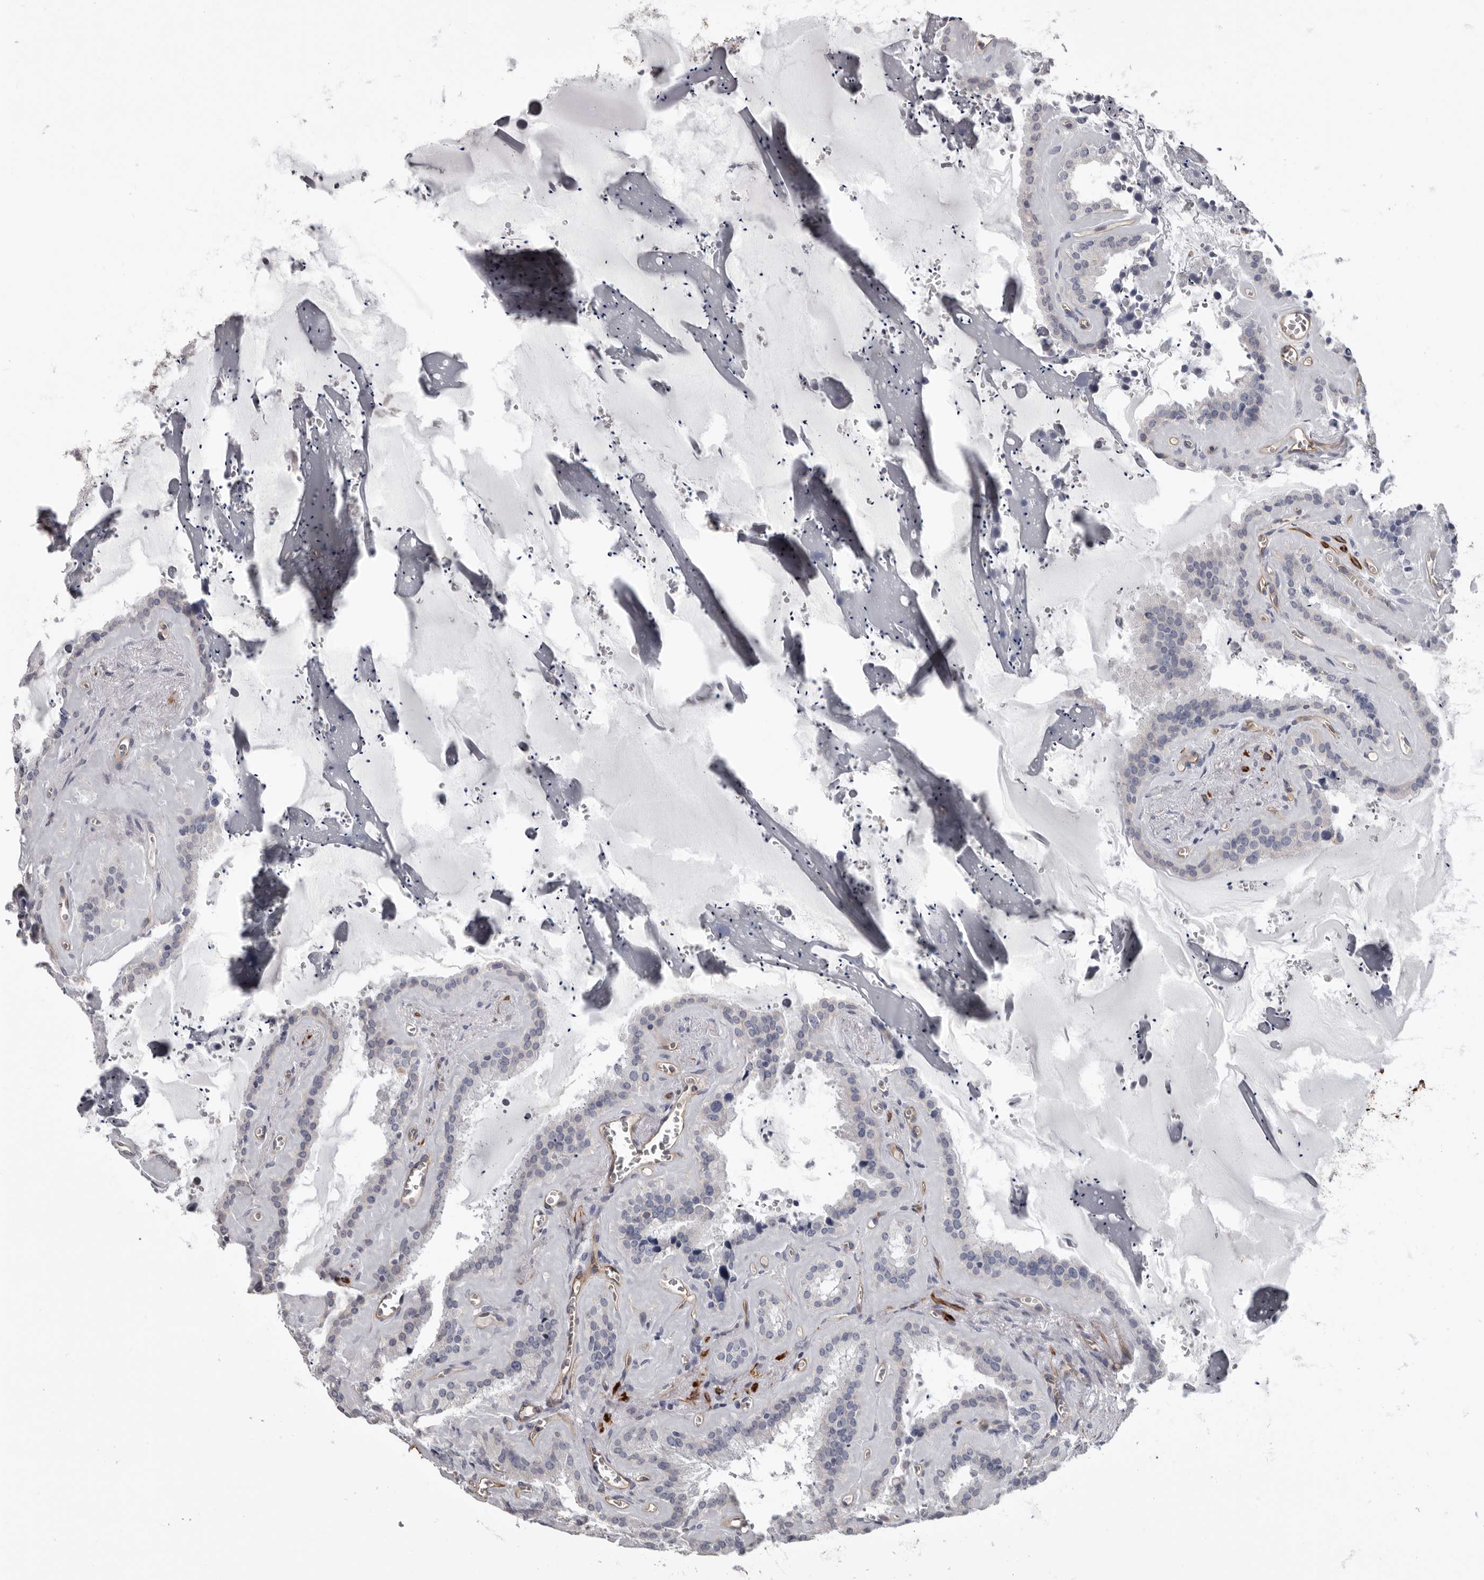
{"staining": {"intensity": "moderate", "quantity": "<25%", "location": "cytoplasmic/membranous"}, "tissue": "seminal vesicle", "cell_type": "Glandular cells", "image_type": "normal", "snomed": [{"axis": "morphology", "description": "Normal tissue, NOS"}, {"axis": "topography", "description": "Prostate"}, {"axis": "topography", "description": "Seminal veicle"}], "caption": "Glandular cells show low levels of moderate cytoplasmic/membranous positivity in approximately <25% of cells in normal human seminal vesicle.", "gene": "ADGRL4", "patient": {"sex": "male", "age": 59}}